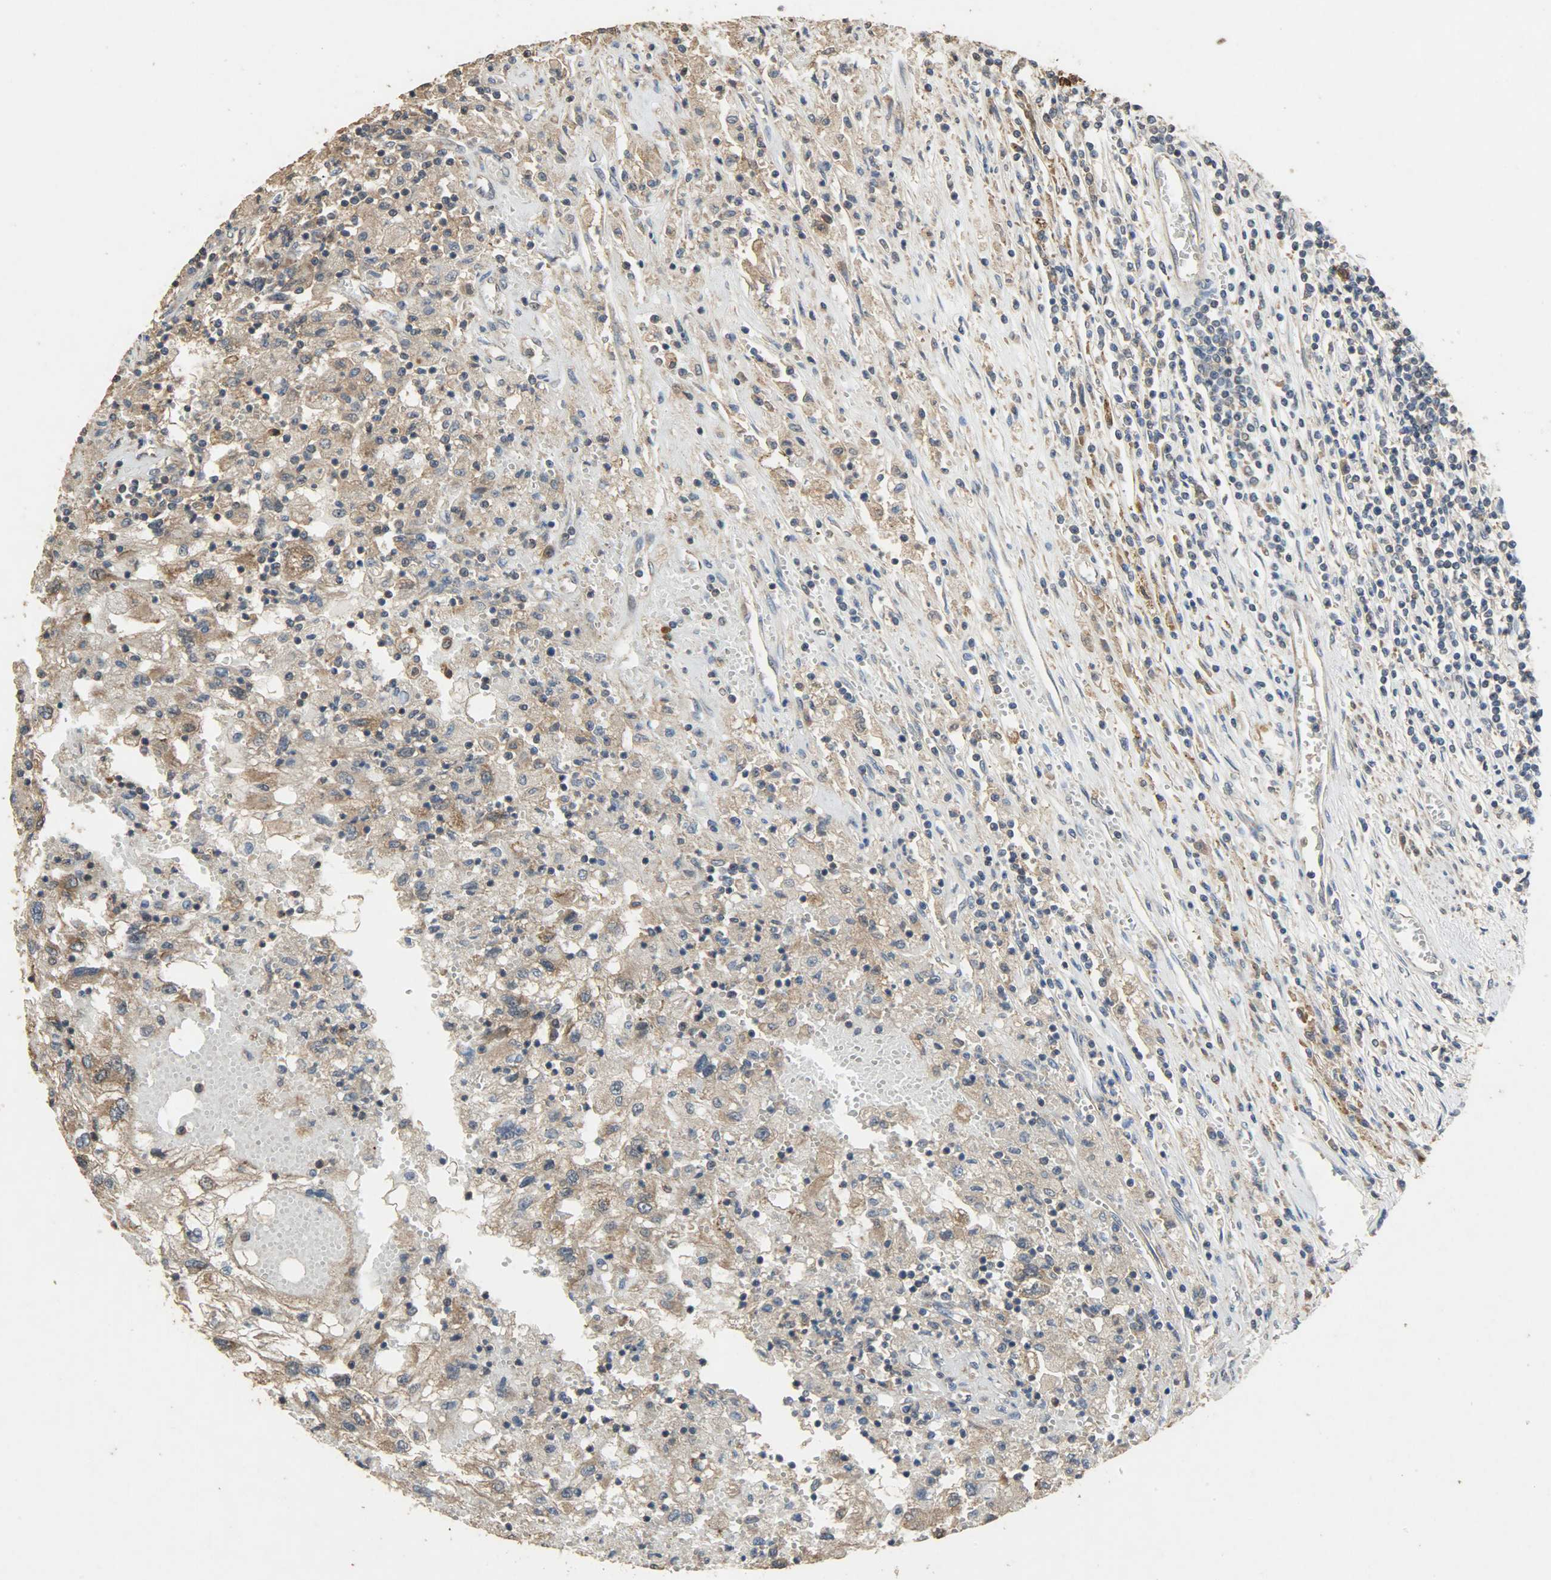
{"staining": {"intensity": "moderate", "quantity": ">75%", "location": "cytoplasmic/membranous"}, "tissue": "renal cancer", "cell_type": "Tumor cells", "image_type": "cancer", "snomed": [{"axis": "morphology", "description": "Normal tissue, NOS"}, {"axis": "morphology", "description": "Adenocarcinoma, NOS"}, {"axis": "topography", "description": "Kidney"}], "caption": "Moderate cytoplasmic/membranous protein expression is present in about >75% of tumor cells in renal adenocarcinoma.", "gene": "CDKN2C", "patient": {"sex": "male", "age": 71}}